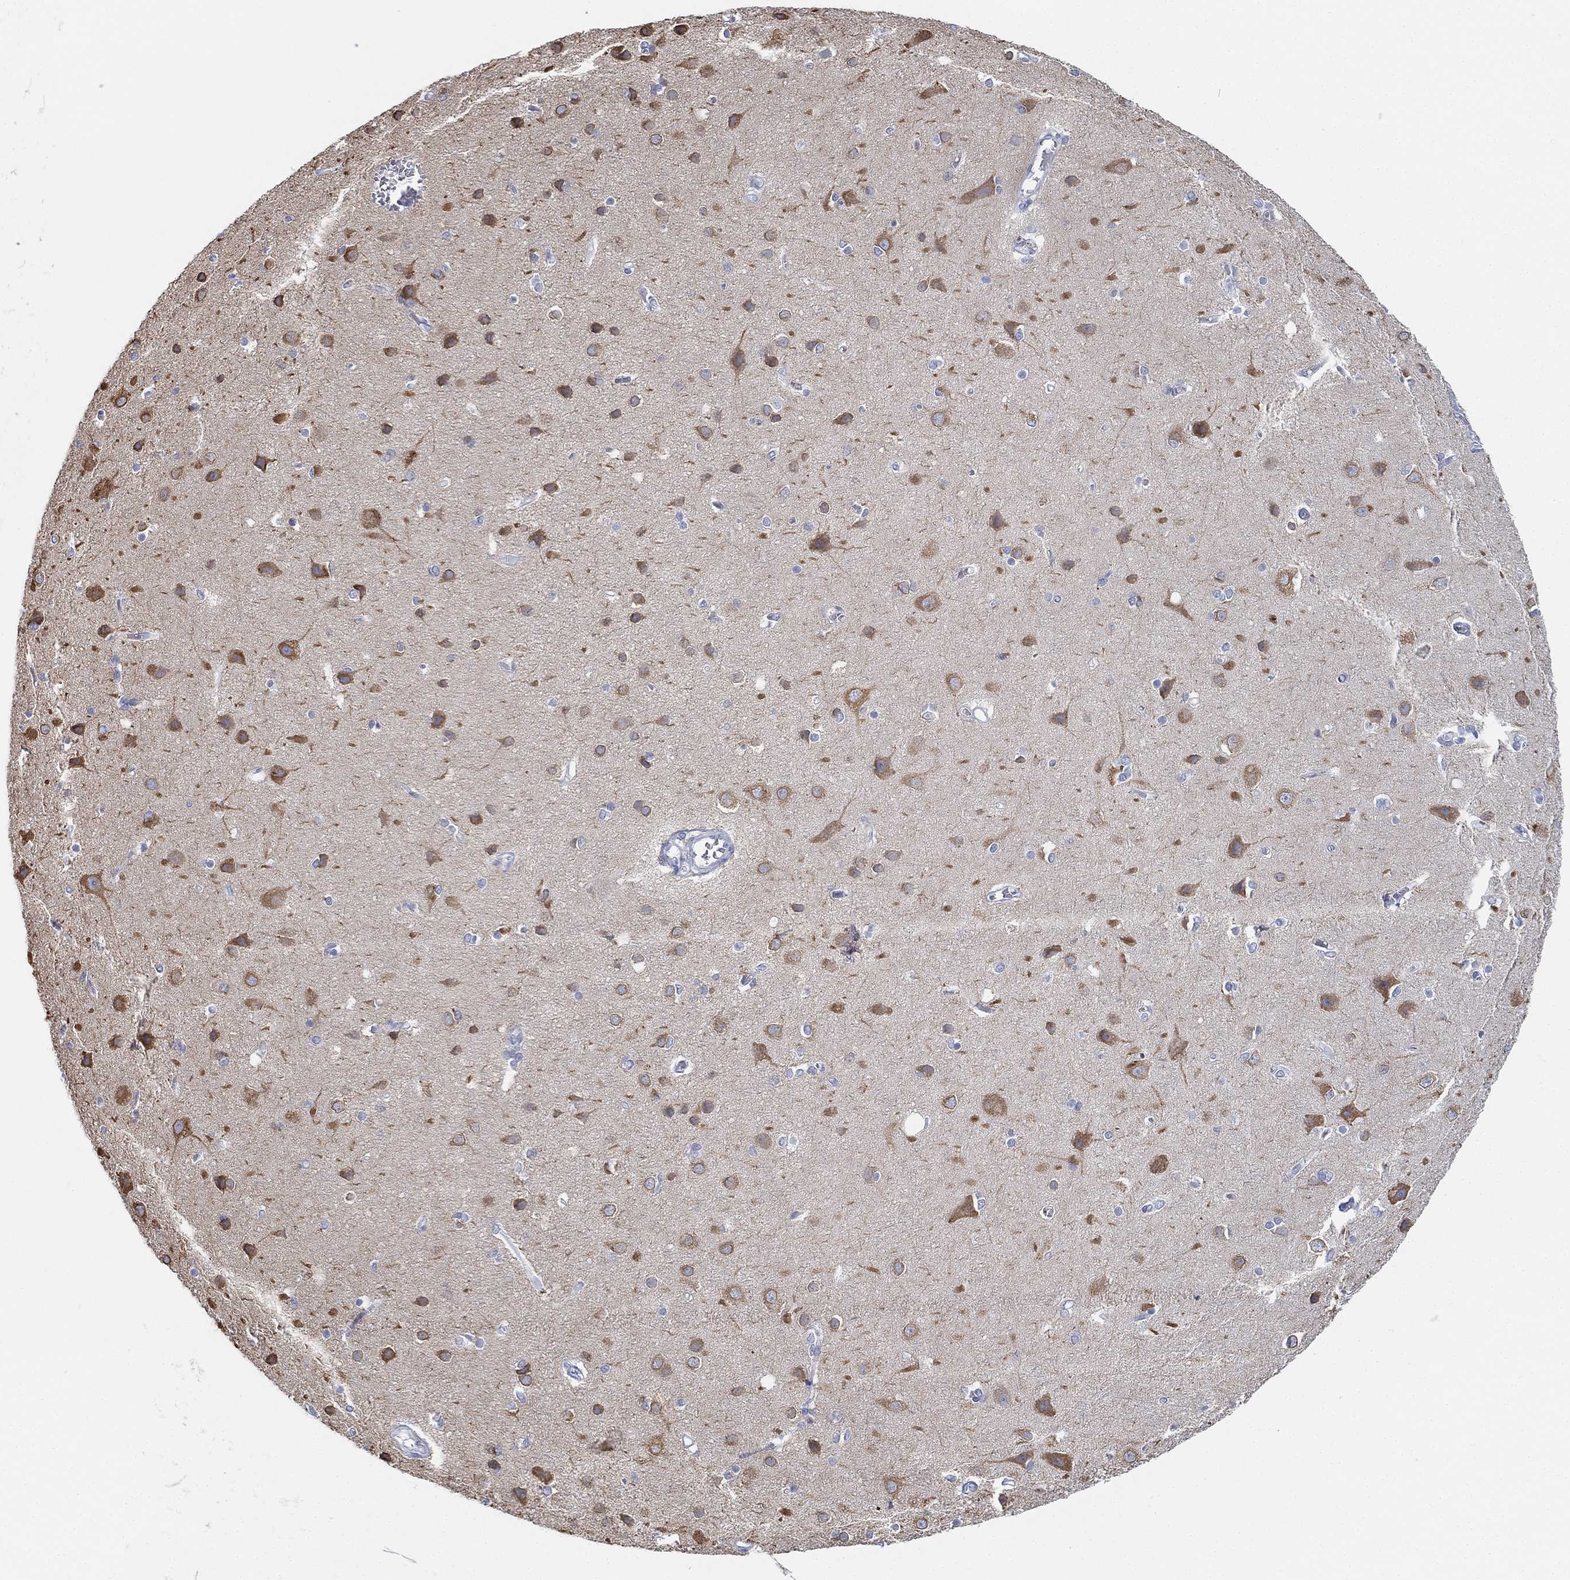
{"staining": {"intensity": "negative", "quantity": "none", "location": "none"}, "tissue": "cerebral cortex", "cell_type": "Endothelial cells", "image_type": "normal", "snomed": [{"axis": "morphology", "description": "Normal tissue, NOS"}, {"axis": "topography", "description": "Cerebral cortex"}], "caption": "Immunohistochemistry of normal cerebral cortex displays no staining in endothelial cells. Brightfield microscopy of immunohistochemistry (IHC) stained with DAB (brown) and hematoxylin (blue), captured at high magnification.", "gene": "GCNA", "patient": {"sex": "male", "age": 37}}